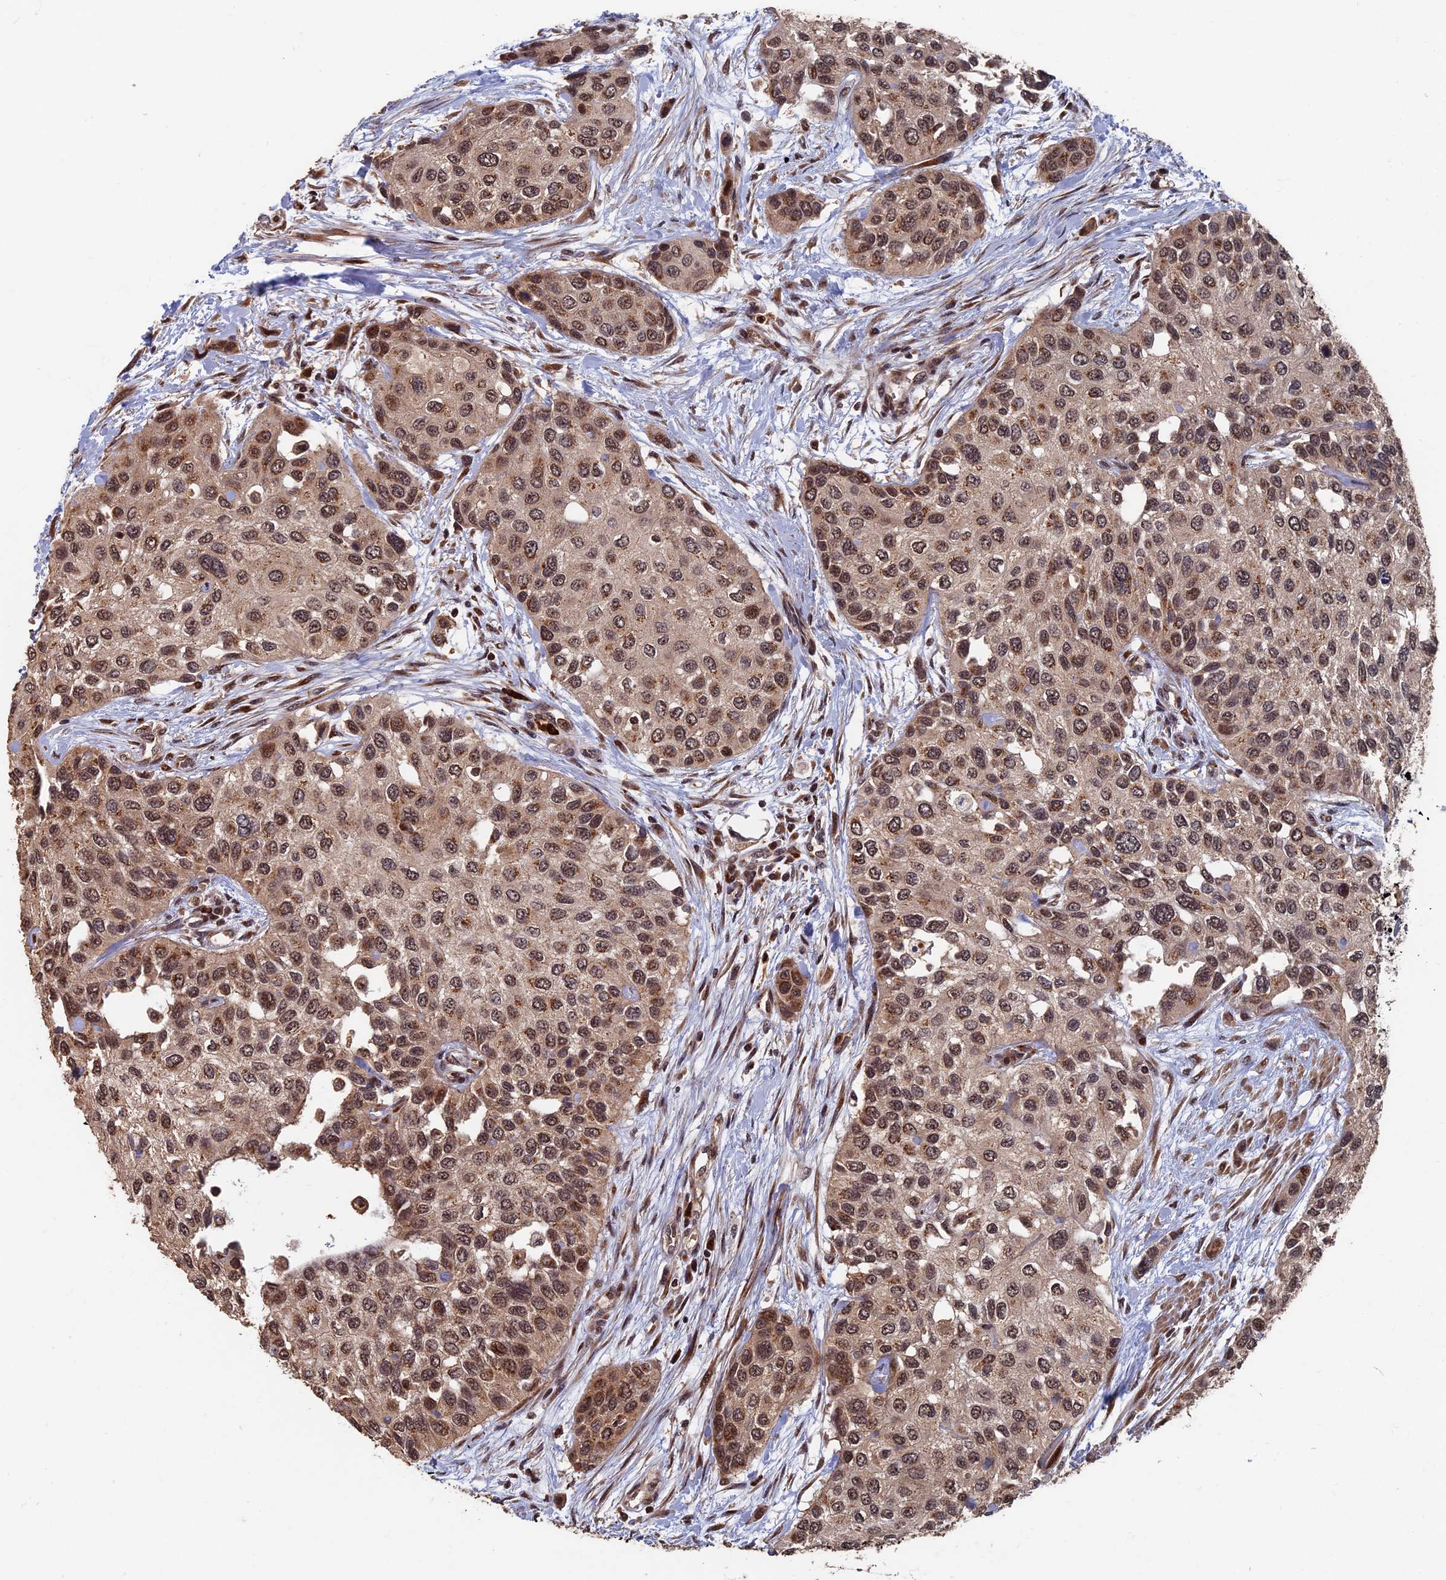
{"staining": {"intensity": "moderate", "quantity": ">75%", "location": "nuclear"}, "tissue": "urothelial cancer", "cell_type": "Tumor cells", "image_type": "cancer", "snomed": [{"axis": "morphology", "description": "Normal tissue, NOS"}, {"axis": "morphology", "description": "Urothelial carcinoma, High grade"}, {"axis": "topography", "description": "Vascular tissue"}, {"axis": "topography", "description": "Urinary bladder"}], "caption": "High-grade urothelial carcinoma was stained to show a protein in brown. There is medium levels of moderate nuclear expression in about >75% of tumor cells.", "gene": "RASGRF1", "patient": {"sex": "female", "age": 56}}